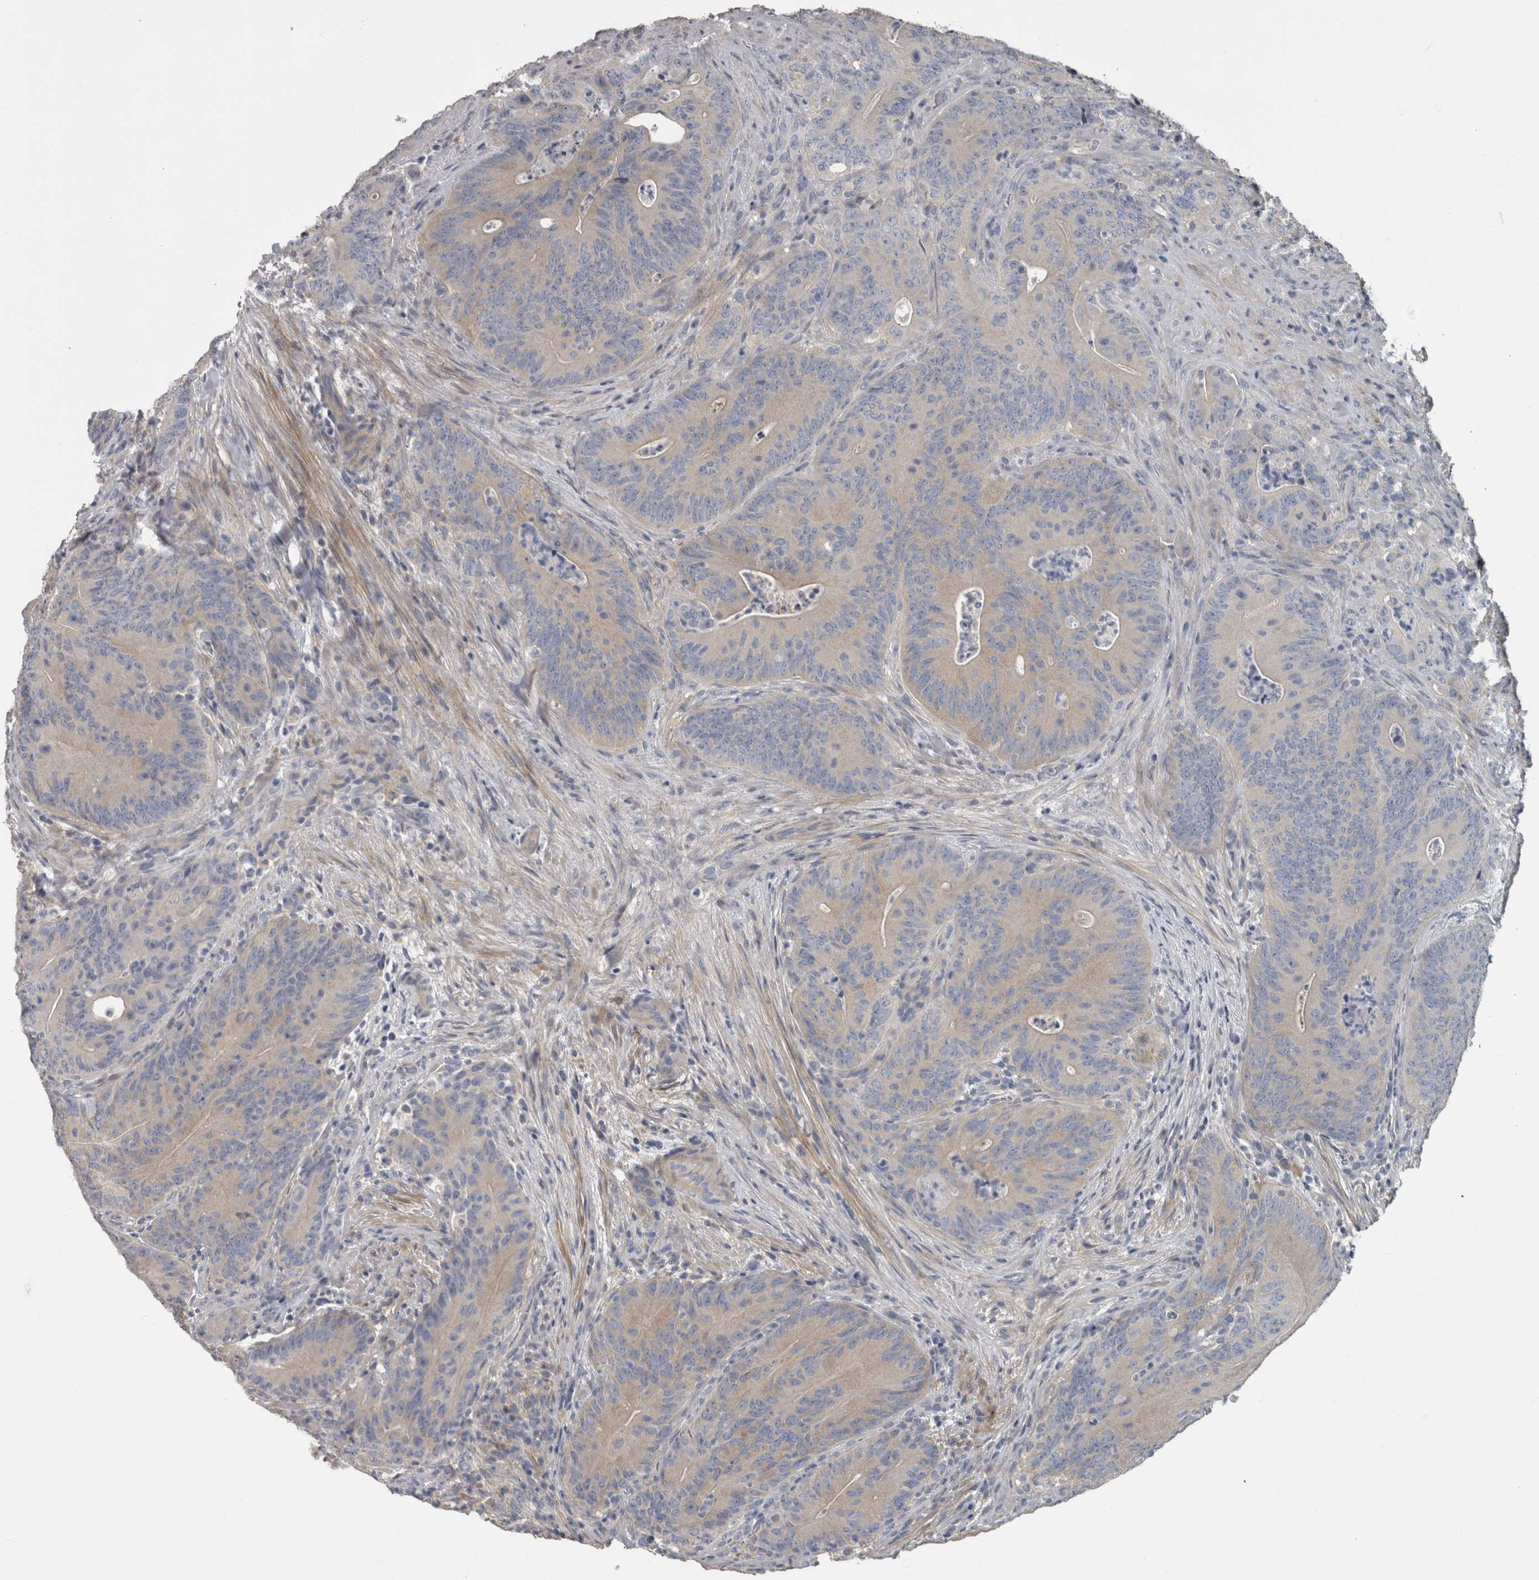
{"staining": {"intensity": "weak", "quantity": "<25%", "location": "cytoplasmic/membranous"}, "tissue": "colorectal cancer", "cell_type": "Tumor cells", "image_type": "cancer", "snomed": [{"axis": "morphology", "description": "Normal tissue, NOS"}, {"axis": "topography", "description": "Colon"}], "caption": "Micrograph shows no protein staining in tumor cells of colorectal cancer tissue.", "gene": "EFEMP2", "patient": {"sex": "female", "age": 82}}